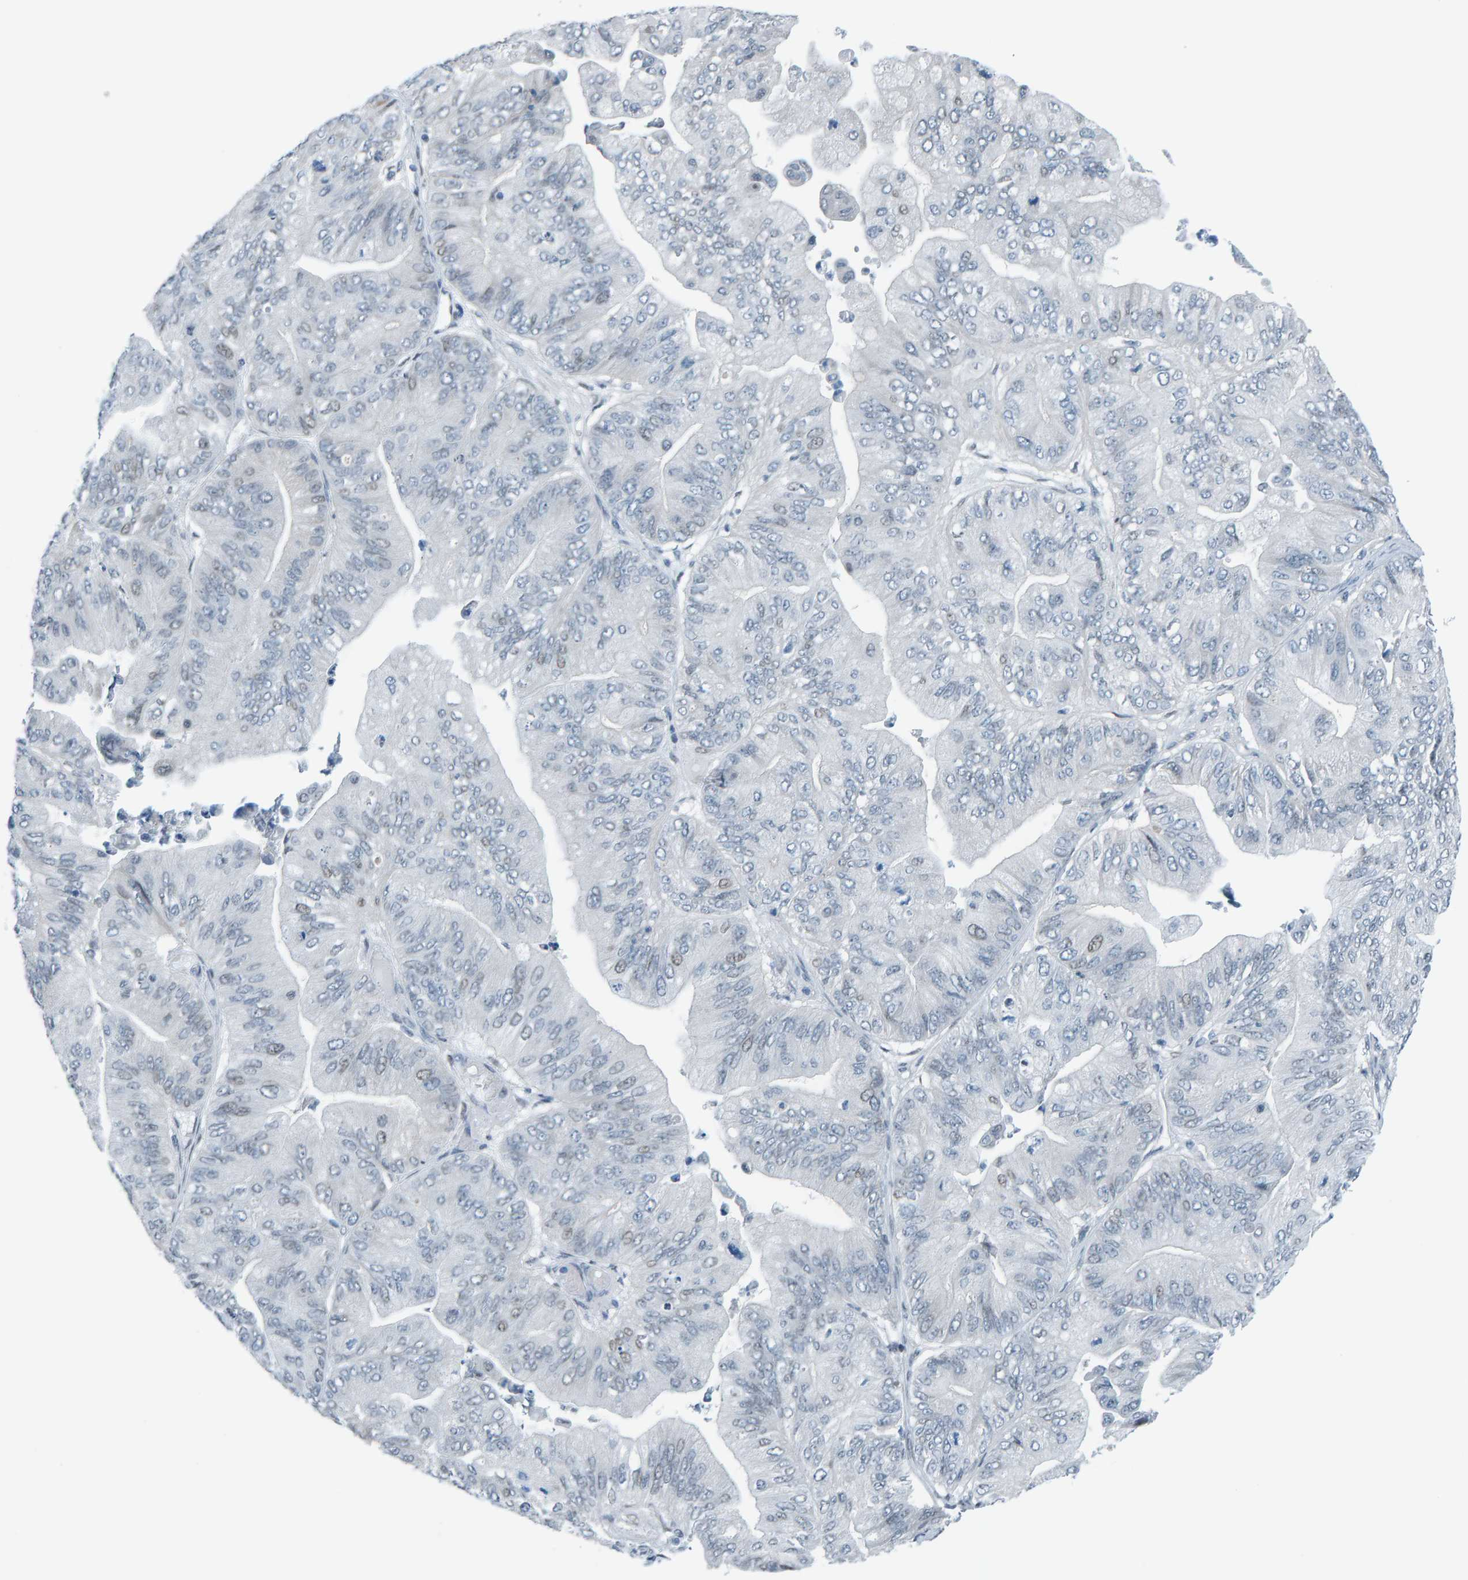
{"staining": {"intensity": "negative", "quantity": "none", "location": "none"}, "tissue": "ovarian cancer", "cell_type": "Tumor cells", "image_type": "cancer", "snomed": [{"axis": "morphology", "description": "Cystadenocarcinoma, mucinous, NOS"}, {"axis": "topography", "description": "Ovary"}], "caption": "Mucinous cystadenocarcinoma (ovarian) was stained to show a protein in brown. There is no significant positivity in tumor cells.", "gene": "CNP", "patient": {"sex": "female", "age": 61}}